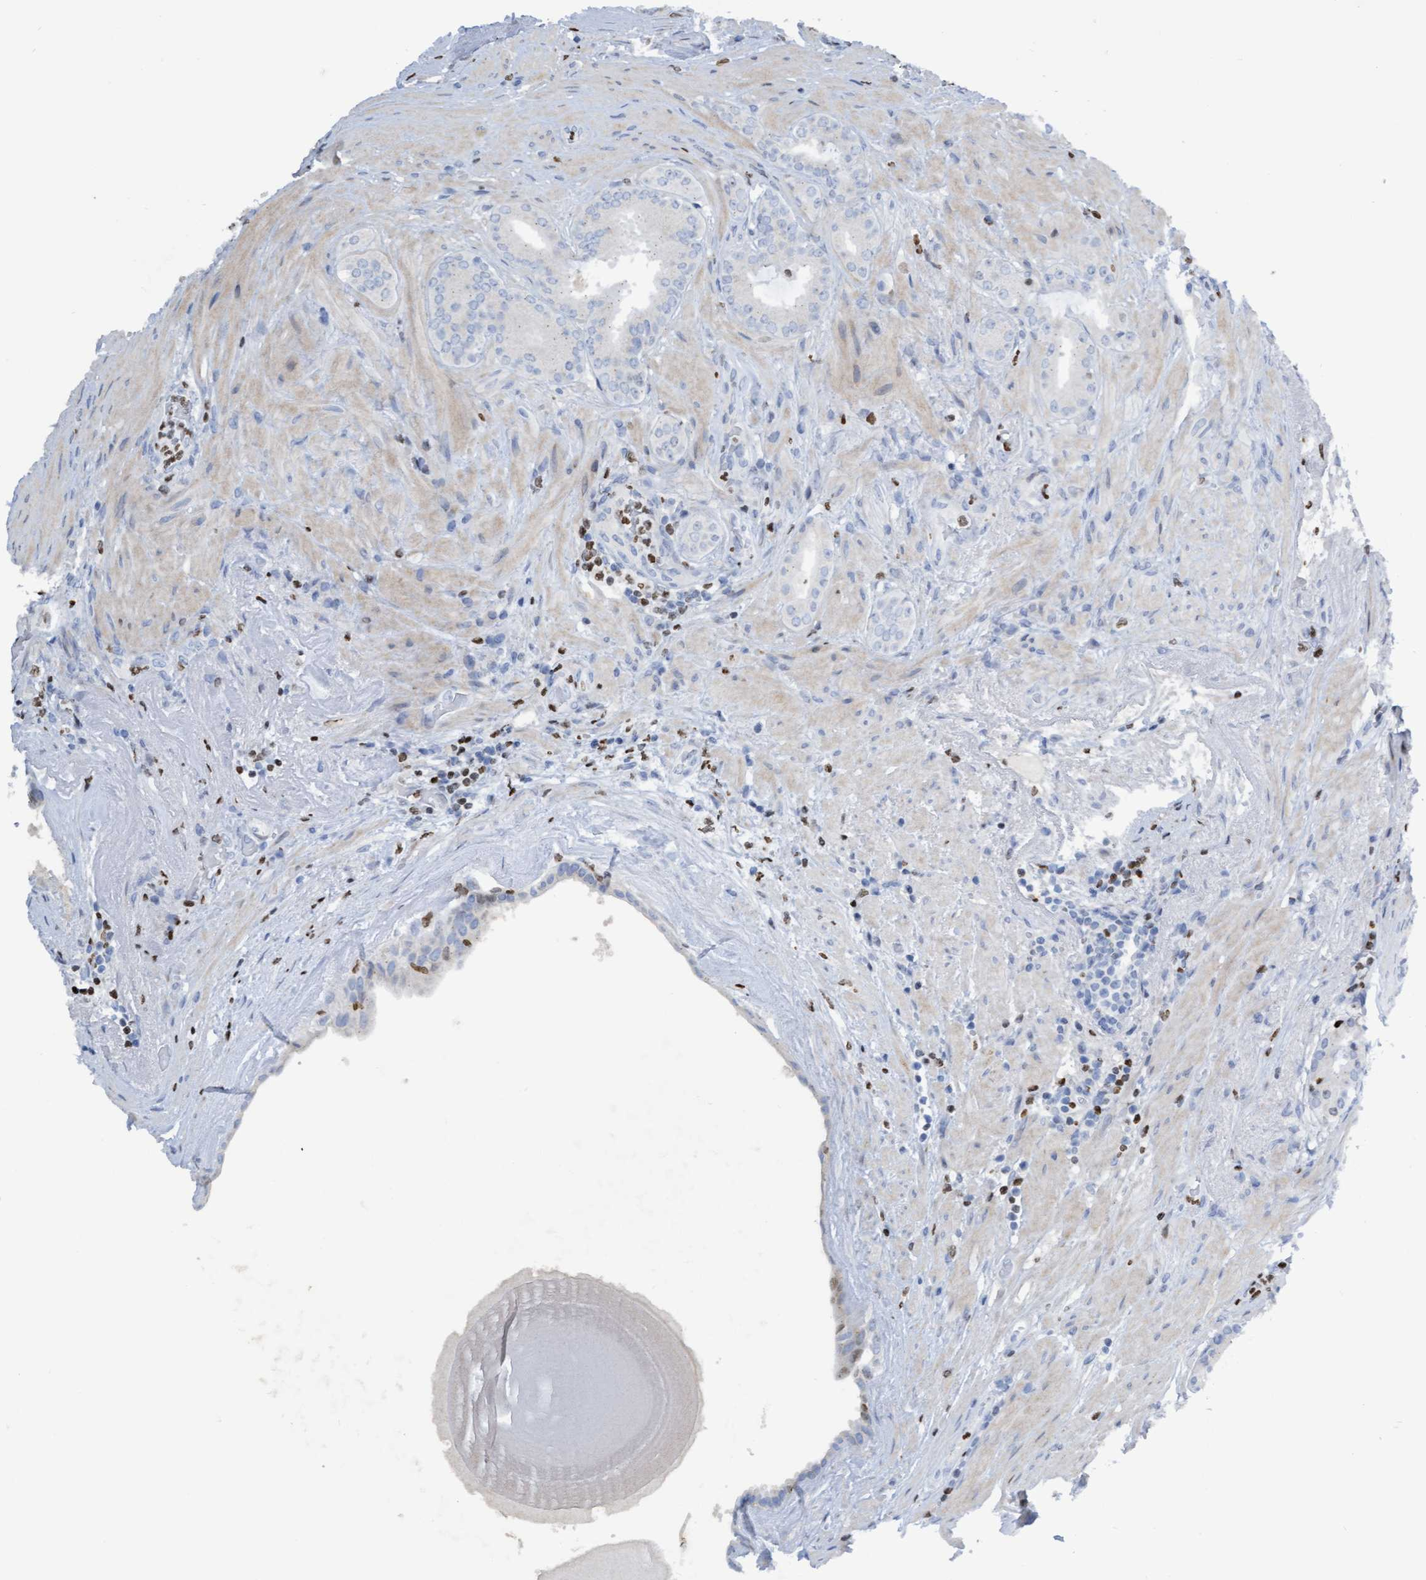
{"staining": {"intensity": "negative", "quantity": "none", "location": "none"}, "tissue": "prostate cancer", "cell_type": "Tumor cells", "image_type": "cancer", "snomed": [{"axis": "morphology", "description": "Adenocarcinoma, Low grade"}, {"axis": "topography", "description": "Prostate"}], "caption": "The histopathology image reveals no significant positivity in tumor cells of prostate cancer.", "gene": "CBX2", "patient": {"sex": "male", "age": 69}}